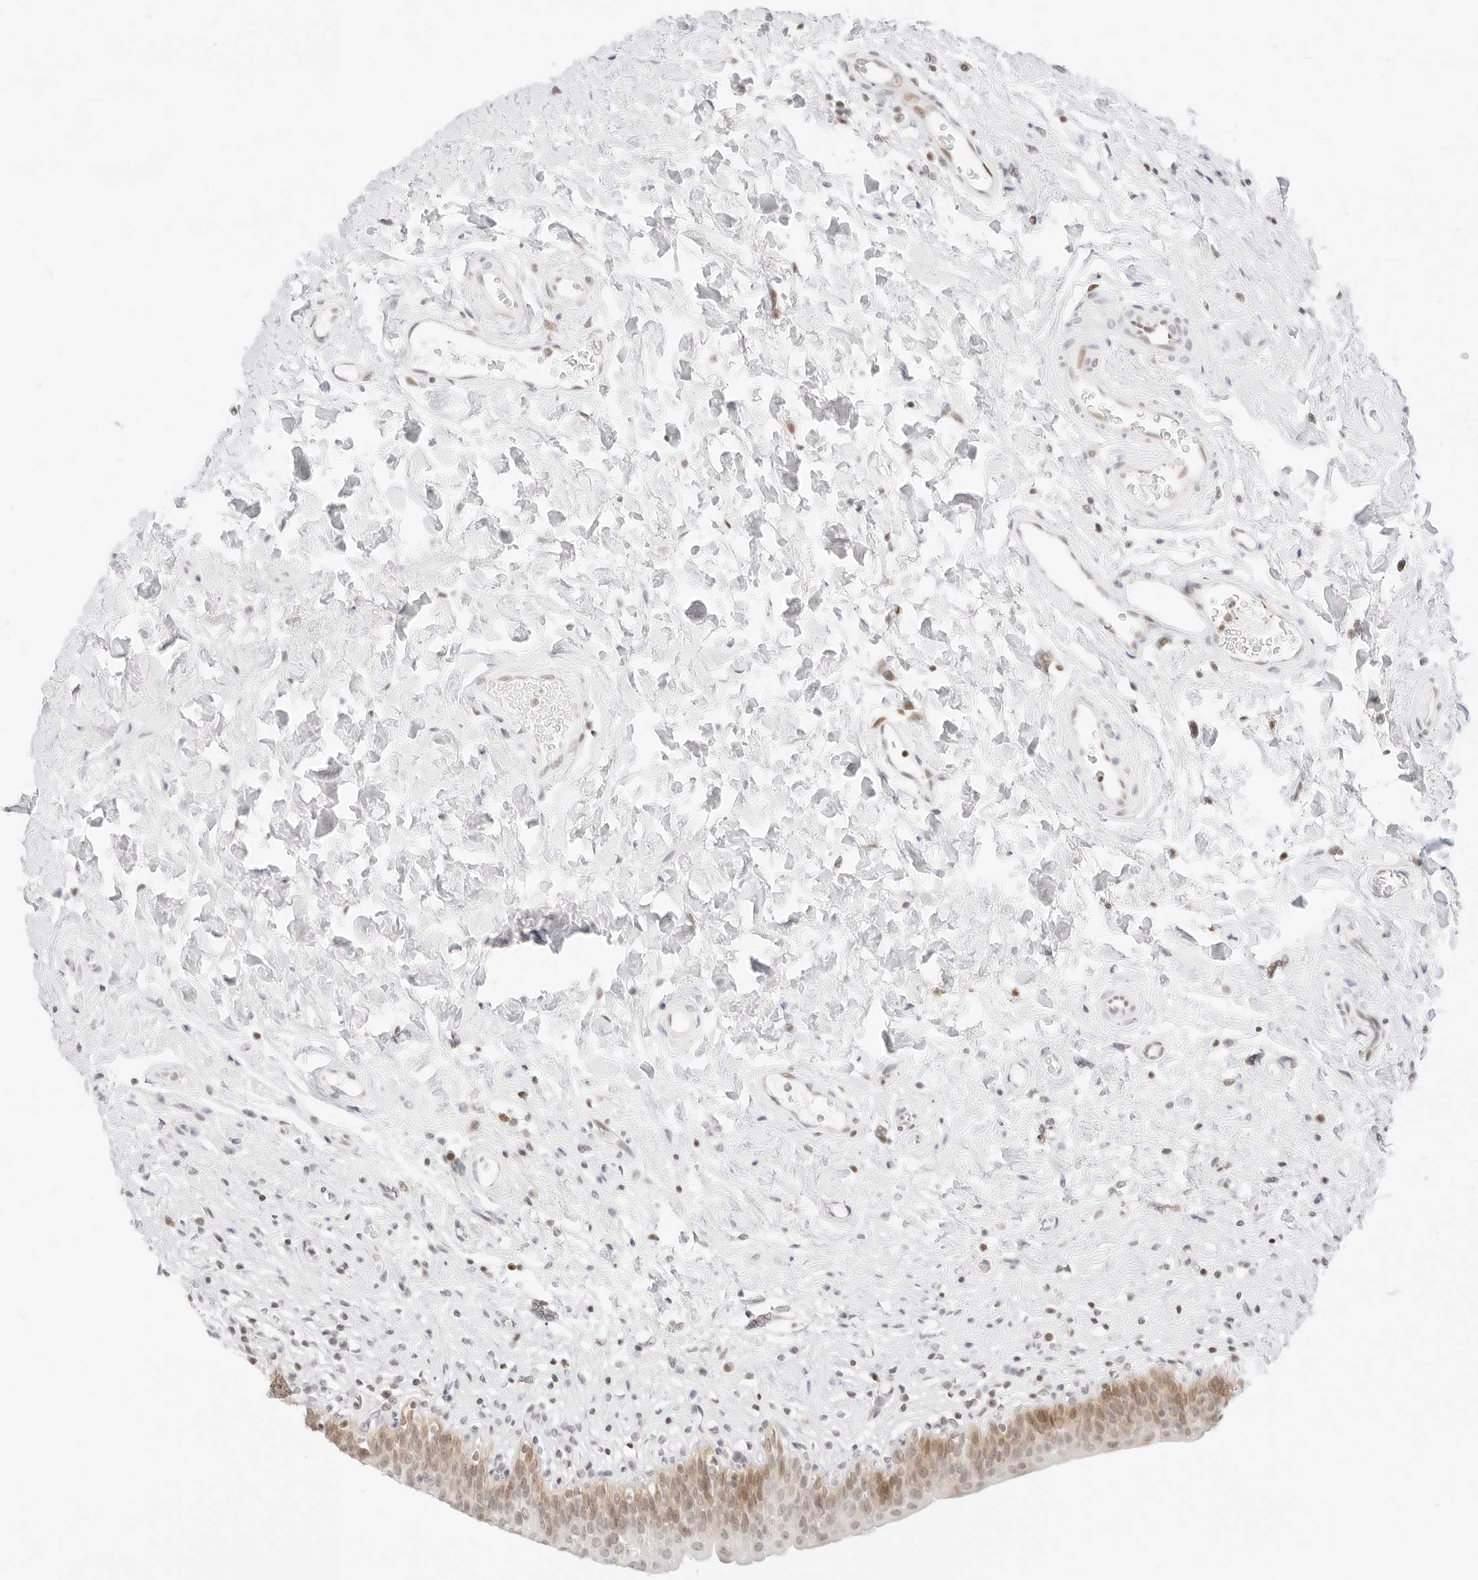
{"staining": {"intensity": "weak", "quantity": "25%-75%", "location": "cytoplasmic/membranous,nuclear"}, "tissue": "urinary bladder", "cell_type": "Urothelial cells", "image_type": "normal", "snomed": [{"axis": "morphology", "description": "Normal tissue, NOS"}, {"axis": "topography", "description": "Urinary bladder"}], "caption": "Immunohistochemistry (IHC) histopathology image of normal human urinary bladder stained for a protein (brown), which exhibits low levels of weak cytoplasmic/membranous,nuclear positivity in about 25%-75% of urothelial cells.", "gene": "GNAS", "patient": {"sex": "male", "age": 83}}